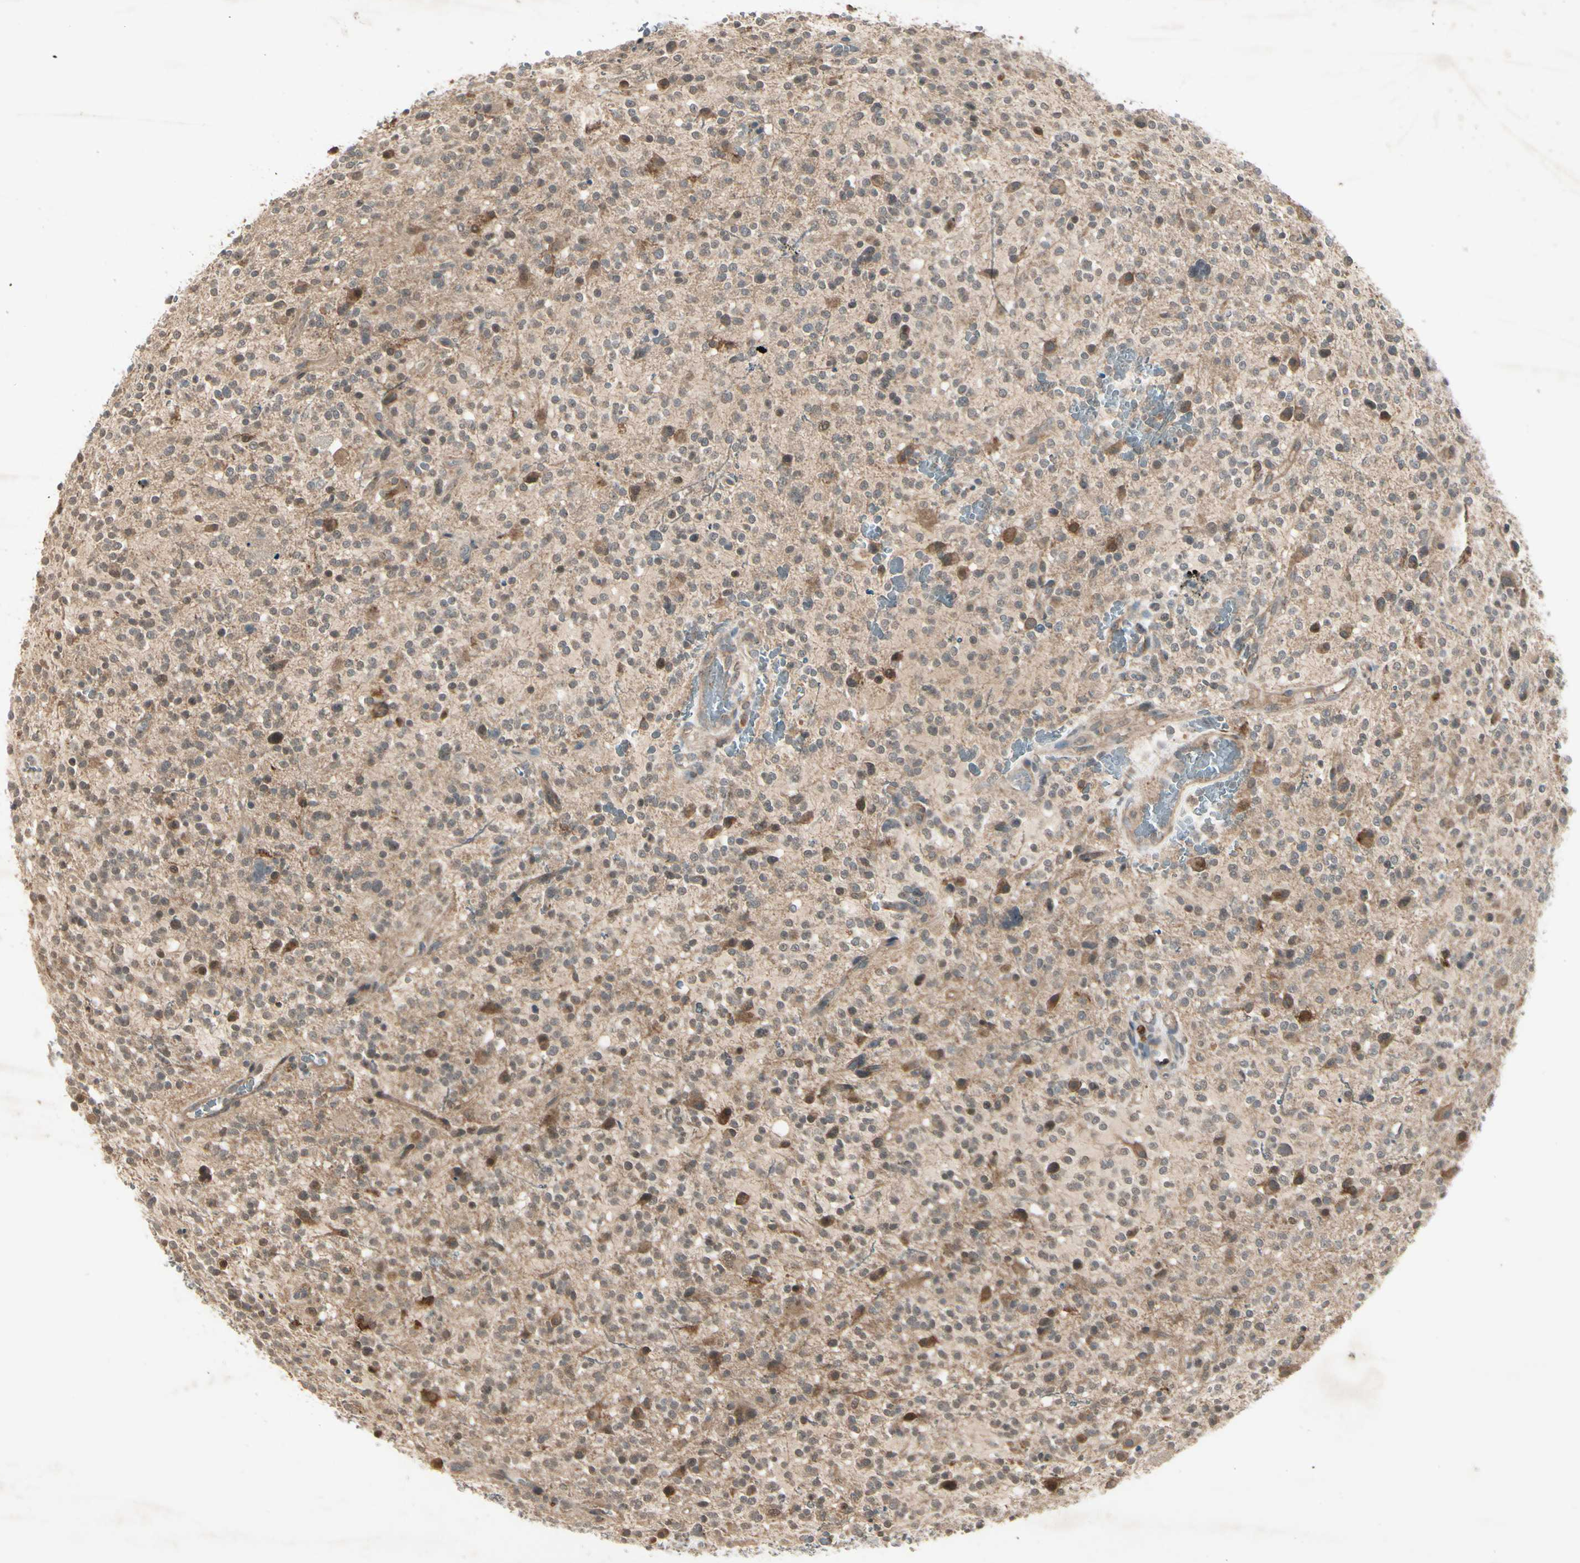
{"staining": {"intensity": "strong", "quantity": "25%-75%", "location": "nuclear"}, "tissue": "glioma", "cell_type": "Tumor cells", "image_type": "cancer", "snomed": [{"axis": "morphology", "description": "Glioma, malignant, High grade"}, {"axis": "topography", "description": "Brain"}], "caption": "DAB (3,3'-diaminobenzidine) immunohistochemical staining of human malignant glioma (high-grade) exhibits strong nuclear protein staining in approximately 25%-75% of tumor cells.", "gene": "FHDC1", "patient": {"sex": "male", "age": 48}}